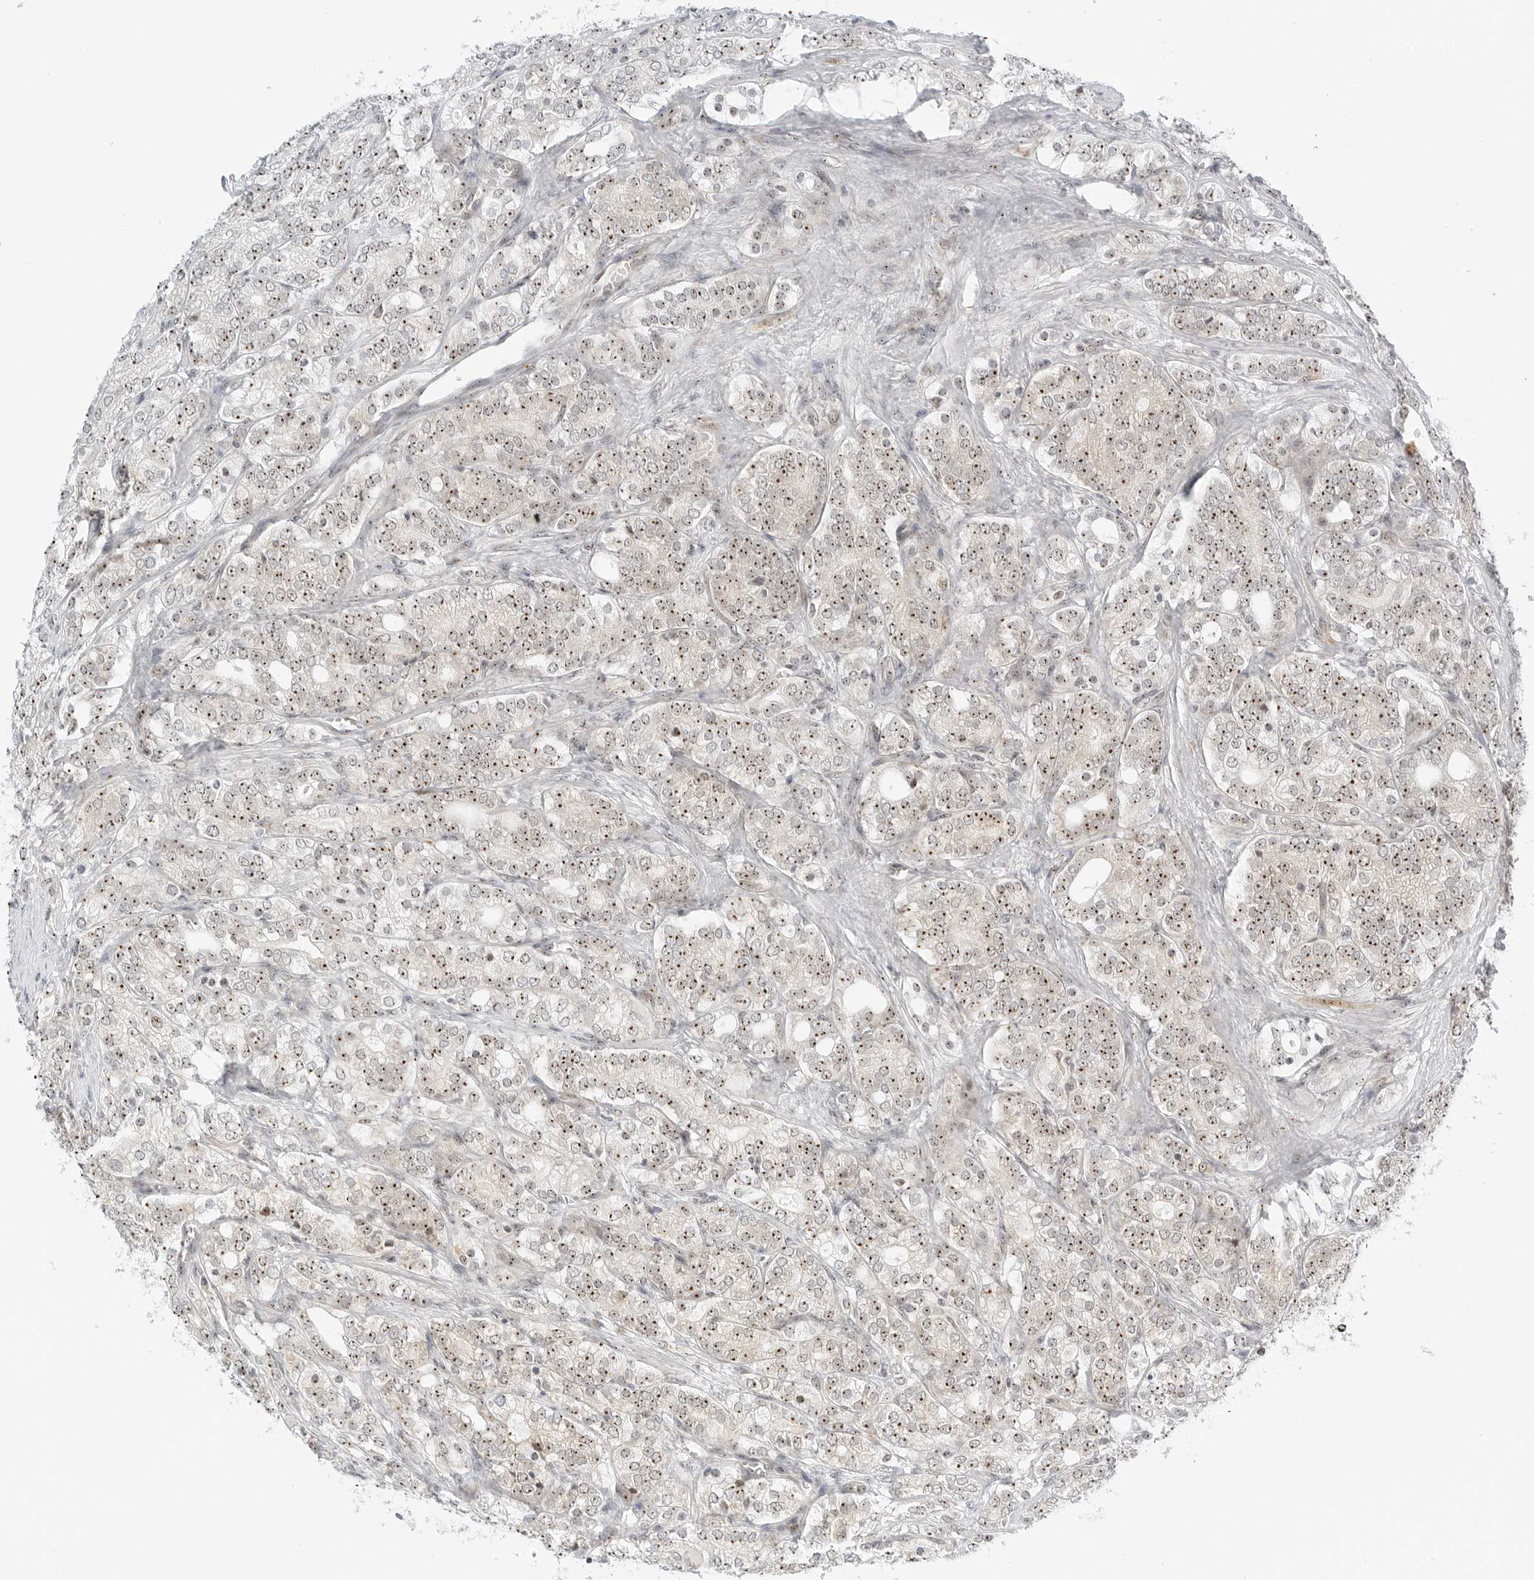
{"staining": {"intensity": "moderate", "quantity": ">75%", "location": "nuclear"}, "tissue": "prostate cancer", "cell_type": "Tumor cells", "image_type": "cancer", "snomed": [{"axis": "morphology", "description": "Adenocarcinoma, High grade"}, {"axis": "topography", "description": "Prostate"}], "caption": "Adenocarcinoma (high-grade) (prostate) was stained to show a protein in brown. There is medium levels of moderate nuclear staining in about >75% of tumor cells.", "gene": "RIMKLA", "patient": {"sex": "male", "age": 57}}